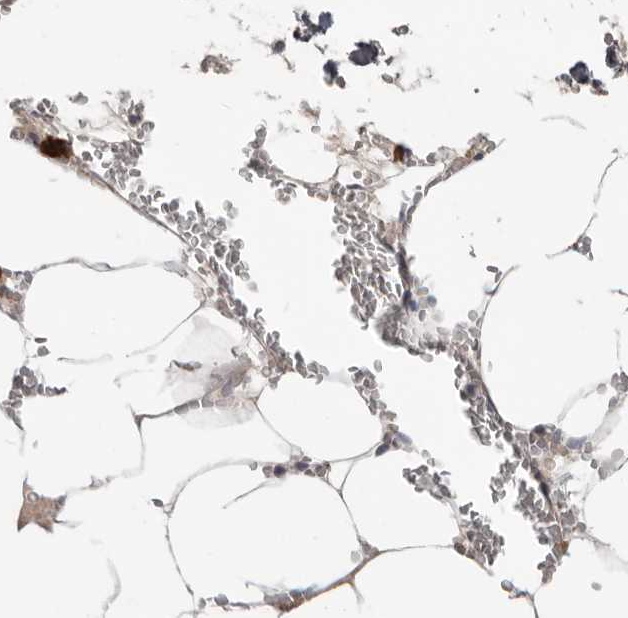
{"staining": {"intensity": "strong", "quantity": "<25%", "location": "cytoplasmic/membranous"}, "tissue": "bone marrow", "cell_type": "Hematopoietic cells", "image_type": "normal", "snomed": [{"axis": "morphology", "description": "Normal tissue, NOS"}, {"axis": "topography", "description": "Bone marrow"}], "caption": "Immunohistochemical staining of normal bone marrow demonstrates strong cytoplasmic/membranous protein staining in about <25% of hematopoietic cells. Nuclei are stained in blue.", "gene": "WDR77", "patient": {"sex": "male", "age": 70}}